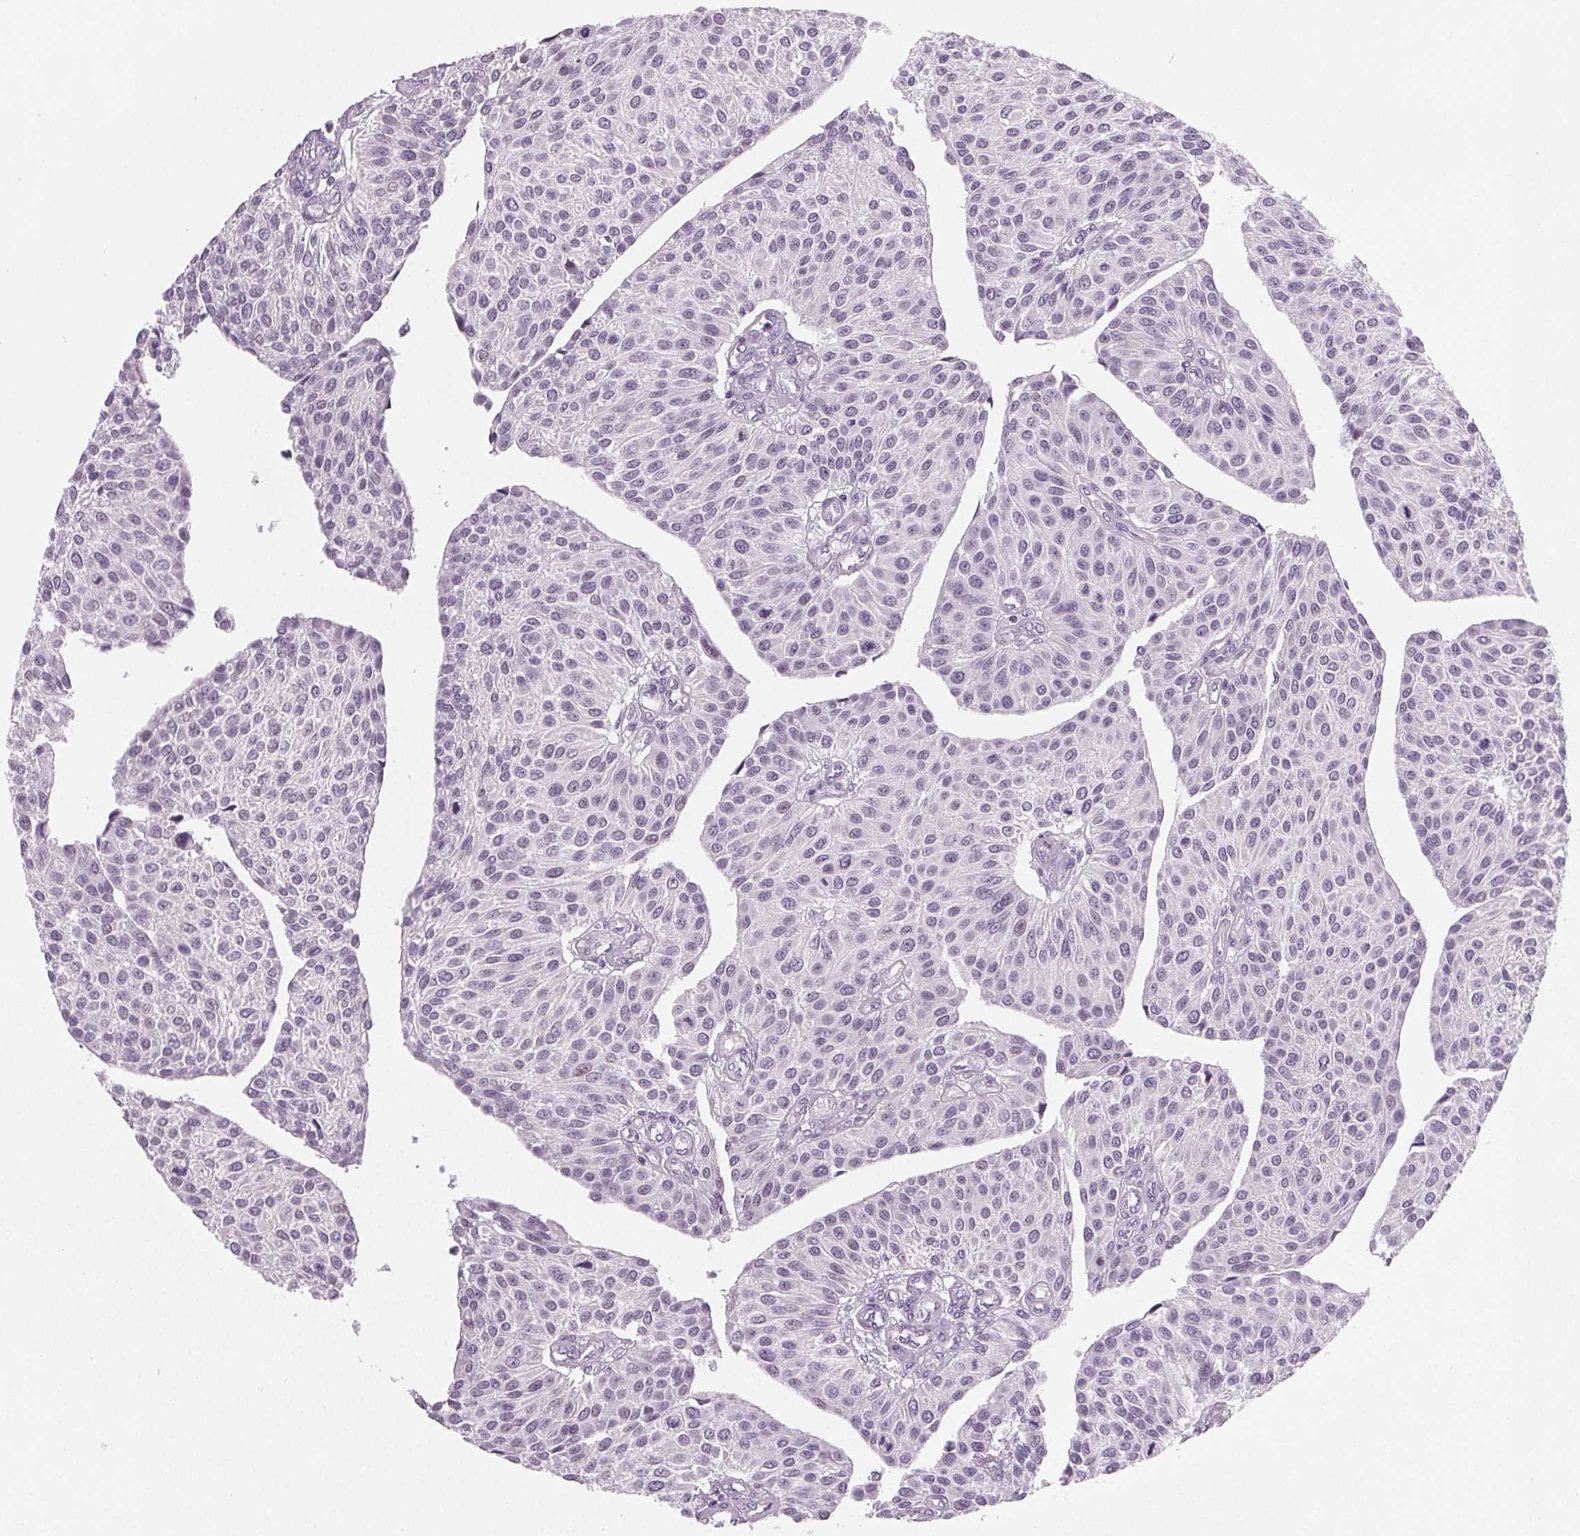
{"staining": {"intensity": "negative", "quantity": "none", "location": "none"}, "tissue": "urothelial cancer", "cell_type": "Tumor cells", "image_type": "cancer", "snomed": [{"axis": "morphology", "description": "Urothelial carcinoma, NOS"}, {"axis": "topography", "description": "Urinary bladder"}], "caption": "The photomicrograph exhibits no significant staining in tumor cells of urothelial cancer. Nuclei are stained in blue.", "gene": "IGF2BP1", "patient": {"sex": "male", "age": 55}}